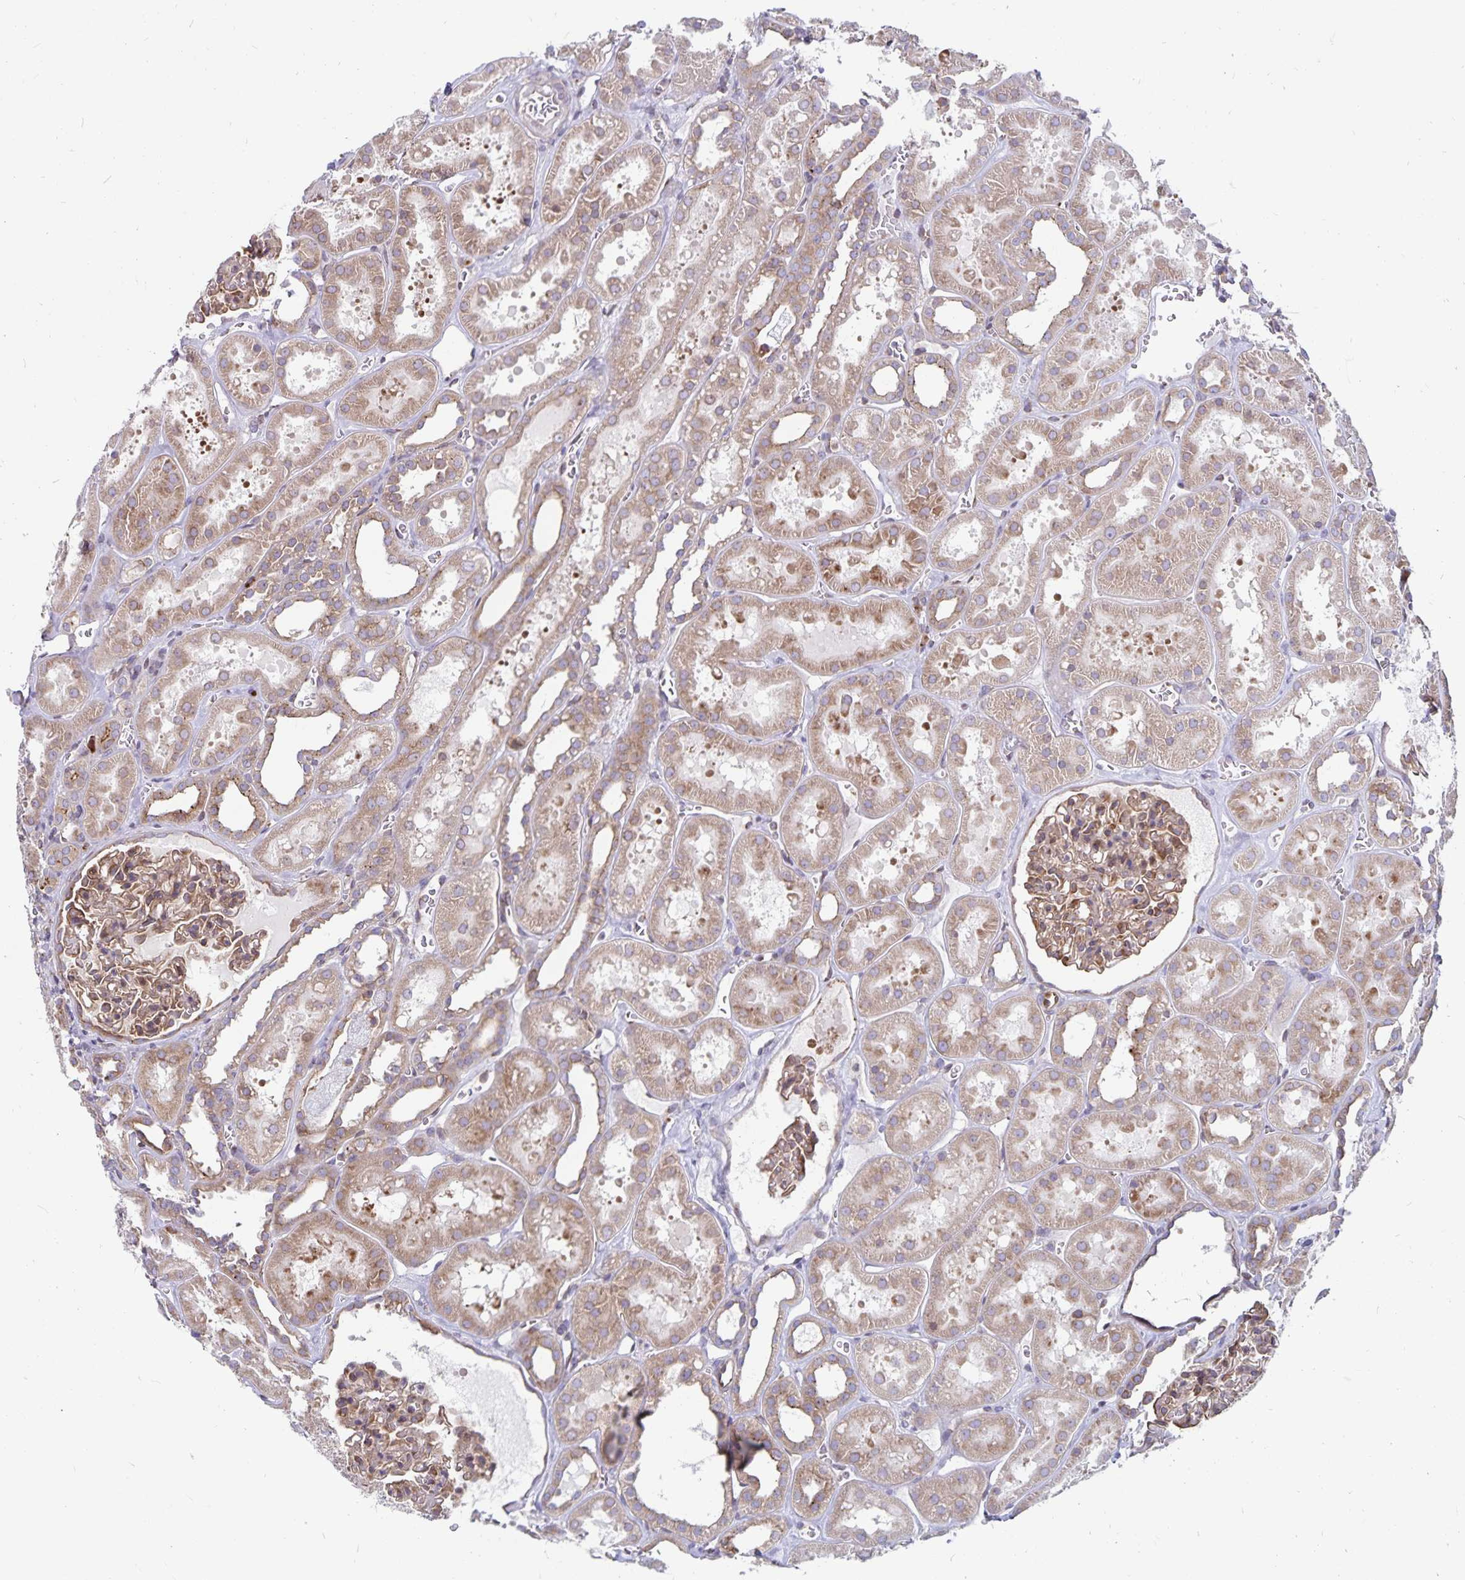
{"staining": {"intensity": "moderate", "quantity": "25%-75%", "location": "cytoplasmic/membranous"}, "tissue": "kidney", "cell_type": "Cells in glomeruli", "image_type": "normal", "snomed": [{"axis": "morphology", "description": "Normal tissue, NOS"}, {"axis": "topography", "description": "Kidney"}], "caption": "IHC of unremarkable human kidney displays medium levels of moderate cytoplasmic/membranous positivity in approximately 25%-75% of cells in glomeruli.", "gene": "SEC62", "patient": {"sex": "female", "age": 41}}